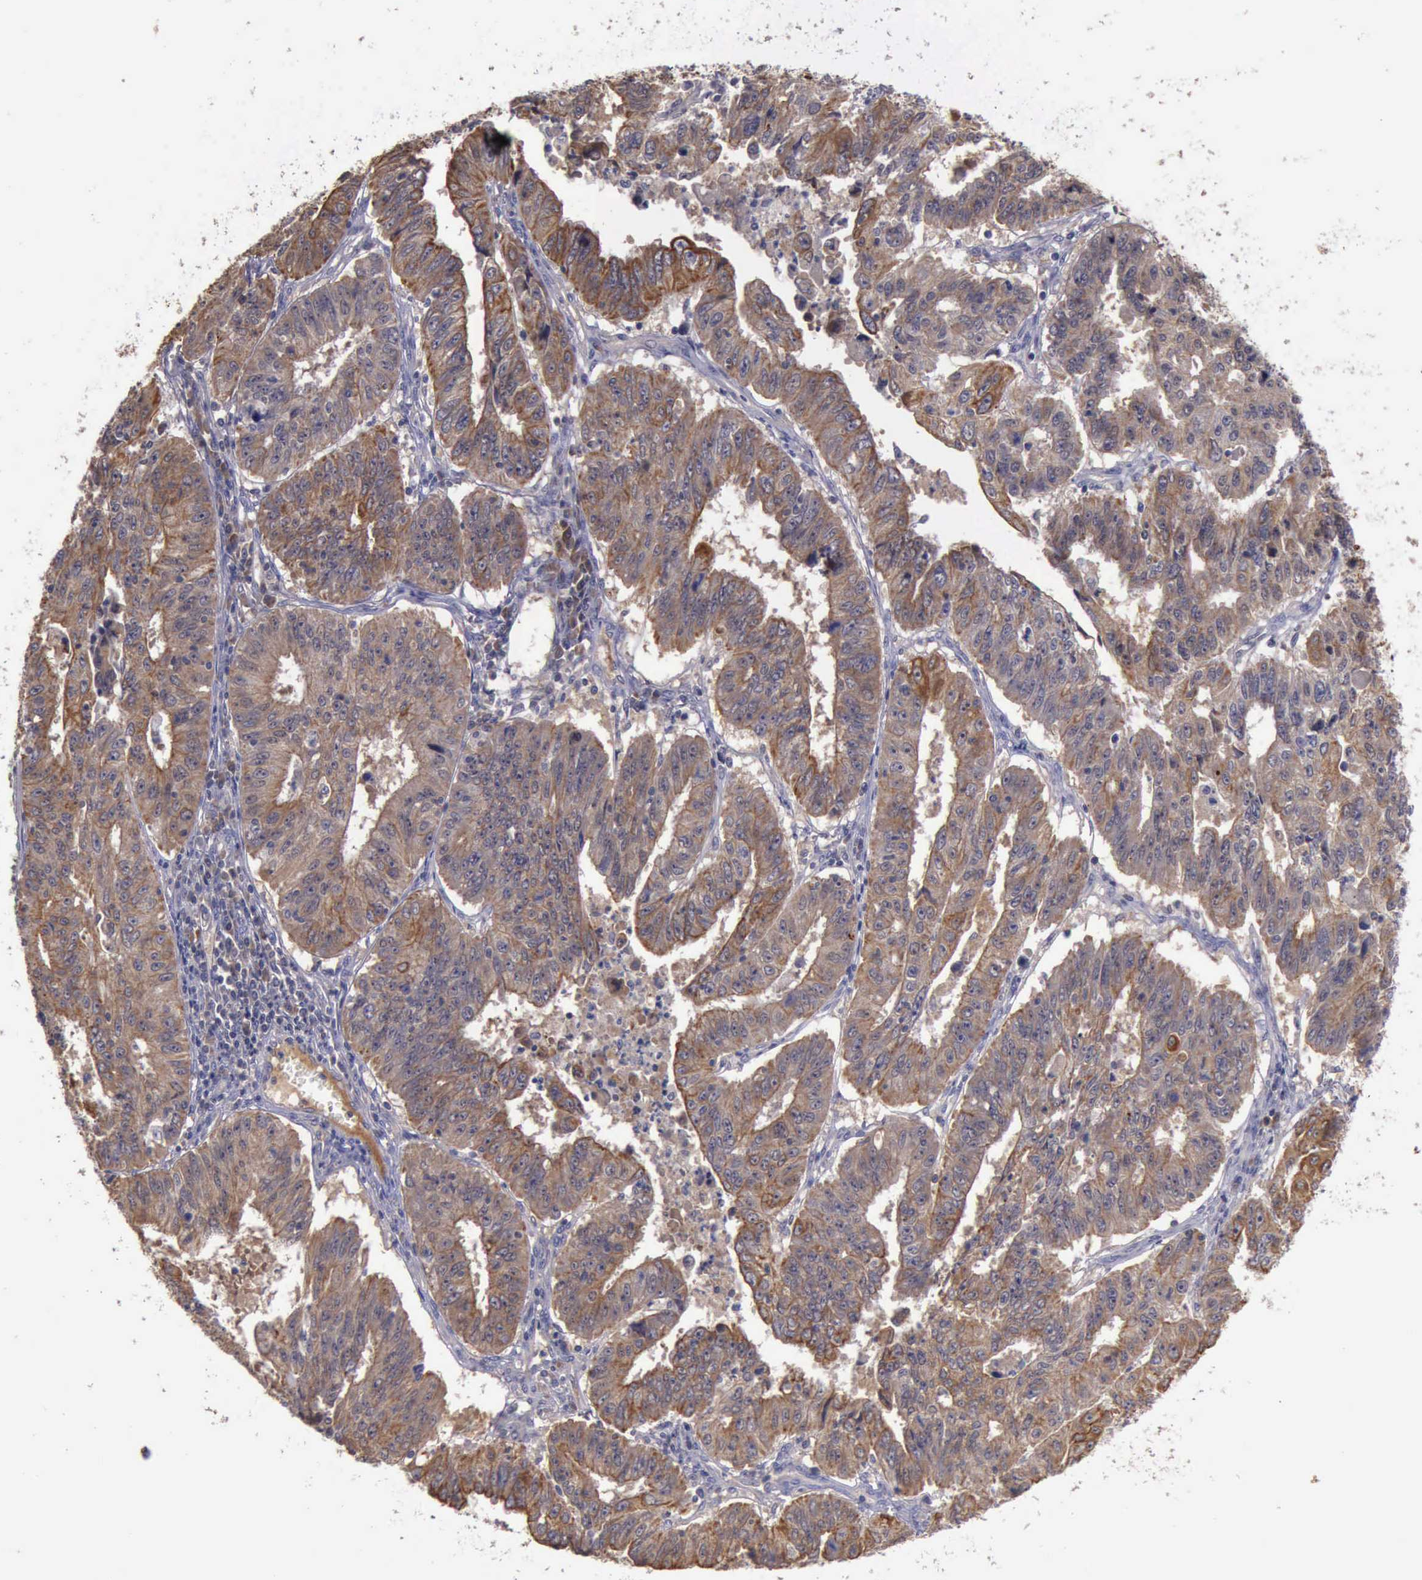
{"staining": {"intensity": "weak", "quantity": ">75%", "location": "cytoplasmic/membranous"}, "tissue": "endometrial cancer", "cell_type": "Tumor cells", "image_type": "cancer", "snomed": [{"axis": "morphology", "description": "Adenocarcinoma, NOS"}, {"axis": "topography", "description": "Endometrium"}], "caption": "Protein analysis of endometrial adenocarcinoma tissue shows weak cytoplasmic/membranous expression in approximately >75% of tumor cells.", "gene": "RAB39B", "patient": {"sex": "female", "age": 42}}